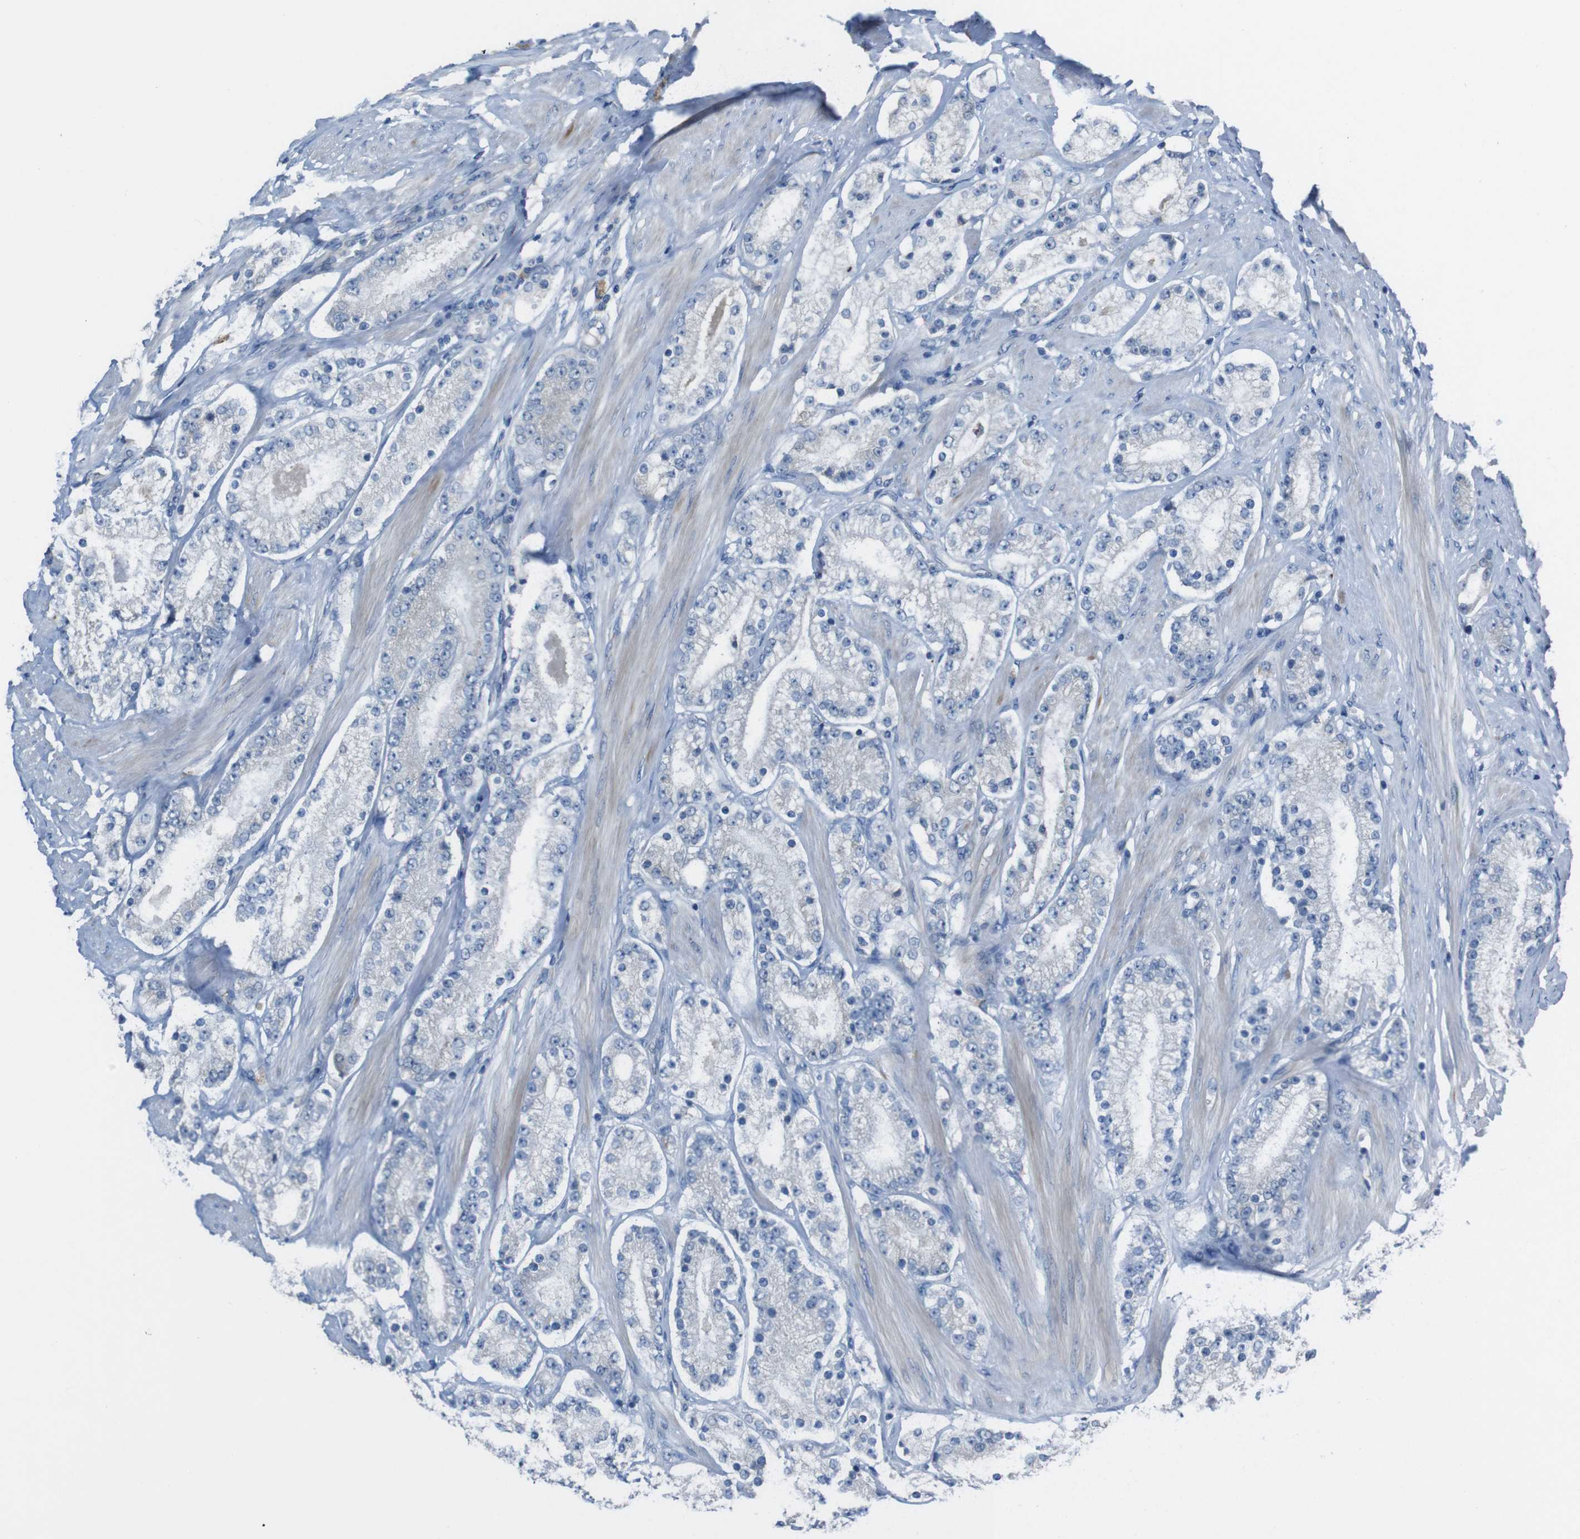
{"staining": {"intensity": "negative", "quantity": "none", "location": "none"}, "tissue": "prostate cancer", "cell_type": "Tumor cells", "image_type": "cancer", "snomed": [{"axis": "morphology", "description": "Adenocarcinoma, Low grade"}, {"axis": "topography", "description": "Prostate"}], "caption": "Immunohistochemistry of human prostate adenocarcinoma (low-grade) displays no staining in tumor cells.", "gene": "CDH22", "patient": {"sex": "male", "age": 63}}